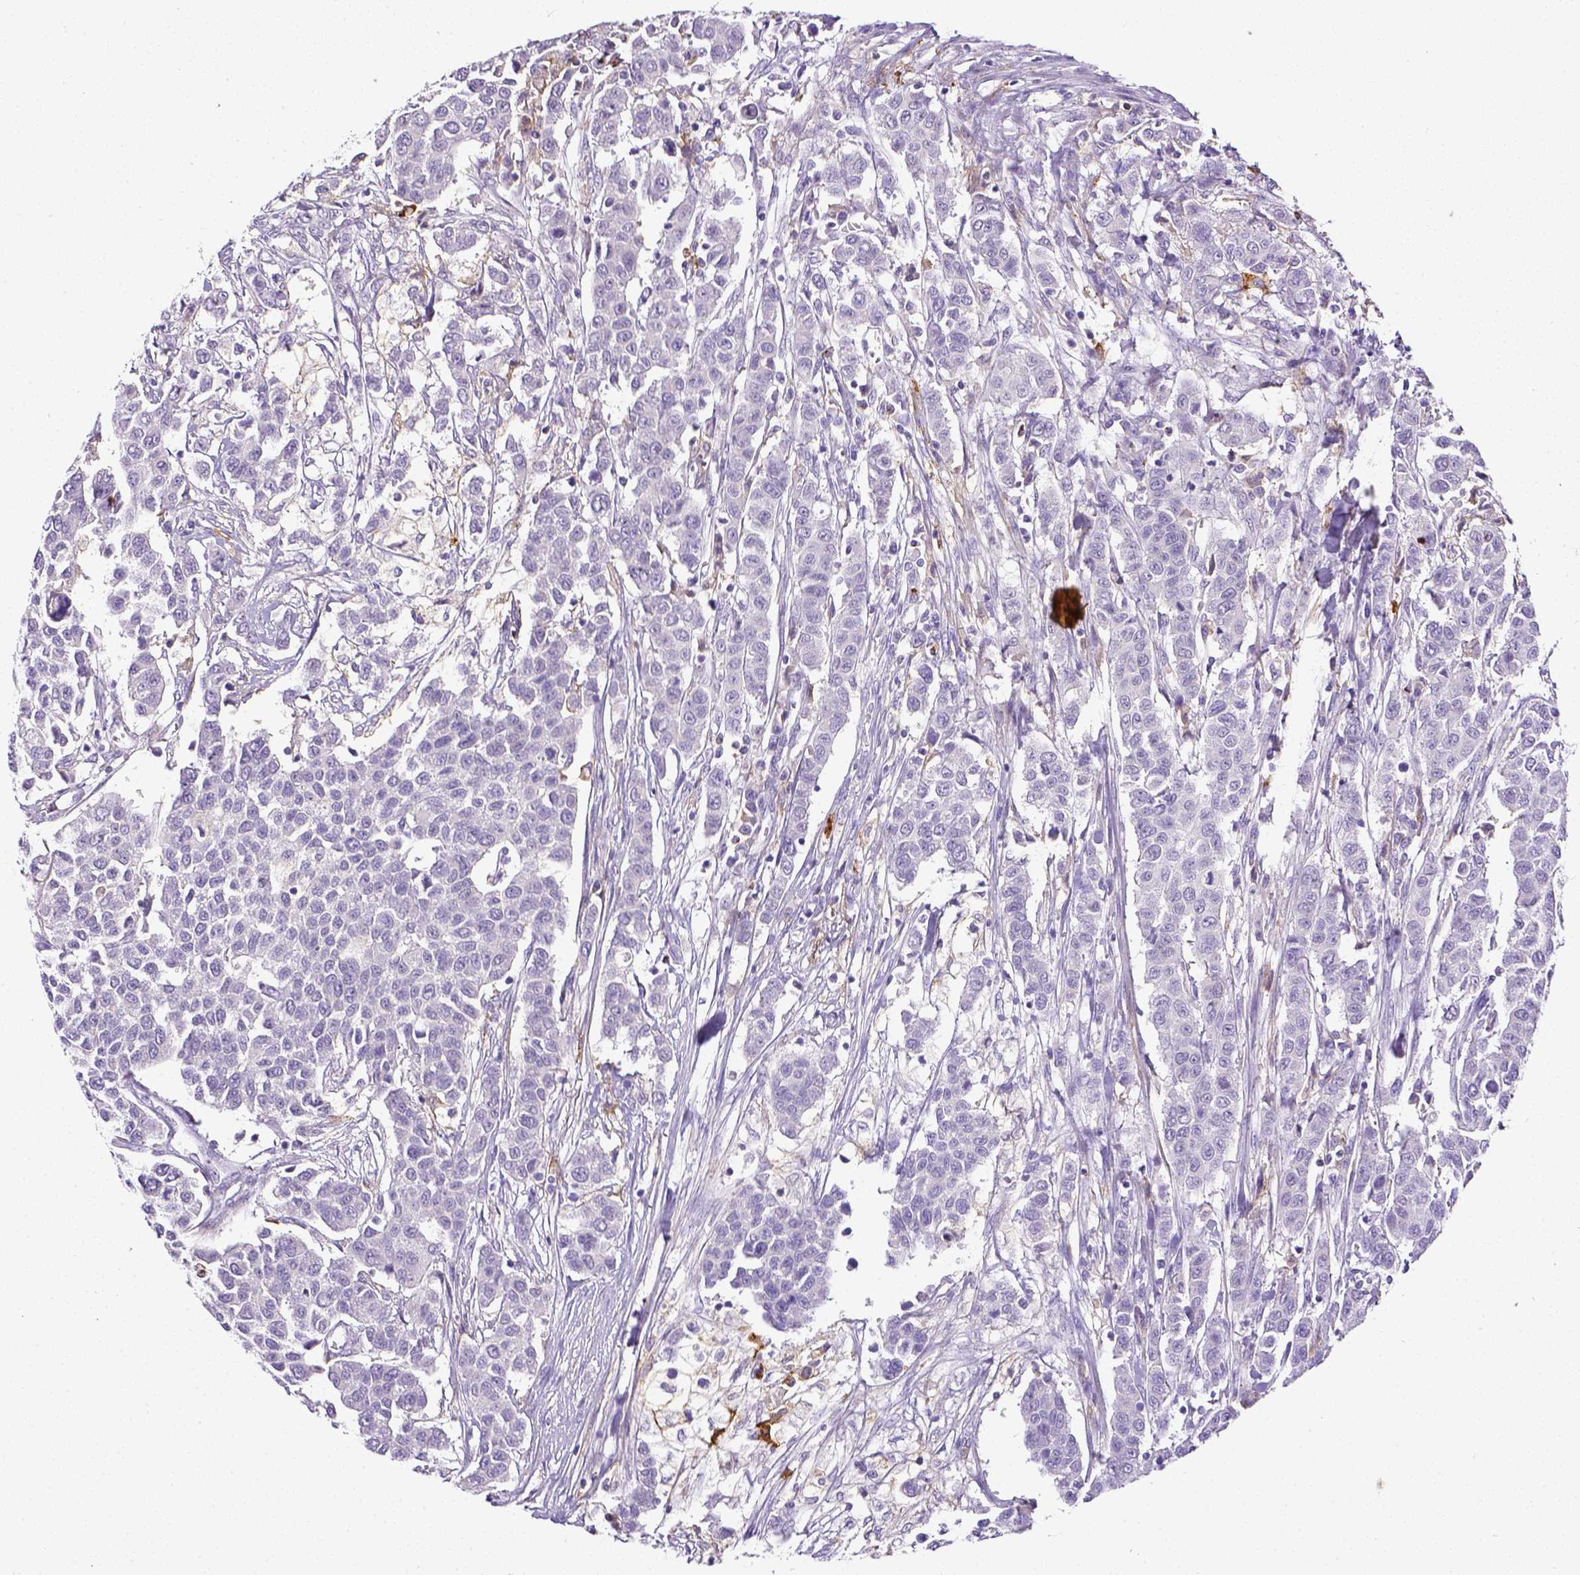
{"staining": {"intensity": "negative", "quantity": "none", "location": "none"}, "tissue": "urothelial cancer", "cell_type": "Tumor cells", "image_type": "cancer", "snomed": [{"axis": "morphology", "description": "Urothelial carcinoma, High grade"}, {"axis": "topography", "description": "Urinary bladder"}], "caption": "A micrograph of human urothelial cancer is negative for staining in tumor cells. (Stains: DAB IHC with hematoxylin counter stain, Microscopy: brightfield microscopy at high magnification).", "gene": "ITGAM", "patient": {"sex": "female", "age": 58}}